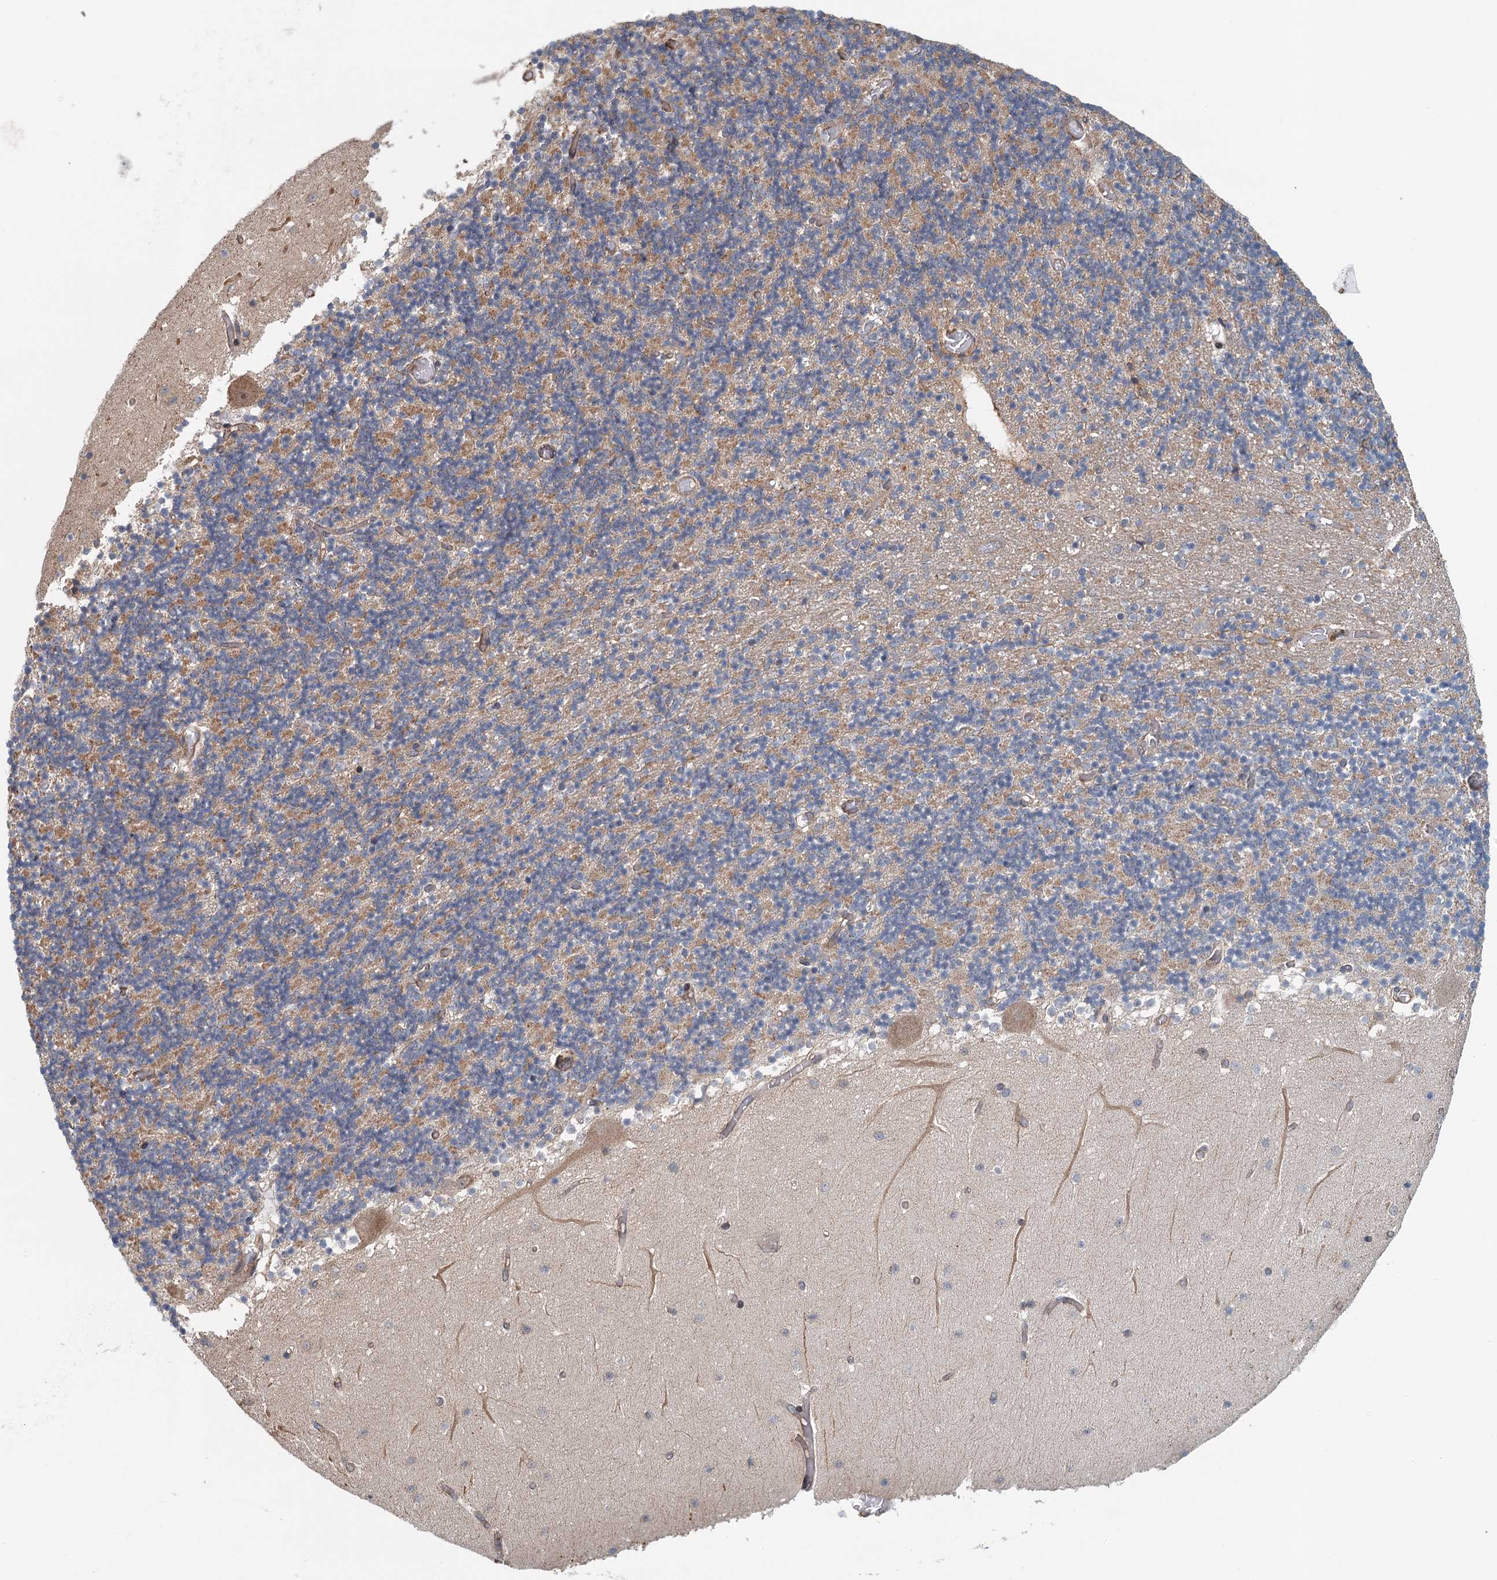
{"staining": {"intensity": "moderate", "quantity": "25%-75%", "location": "cytoplasmic/membranous"}, "tissue": "cerebellum", "cell_type": "Cells in granular layer", "image_type": "normal", "snomed": [{"axis": "morphology", "description": "Normal tissue, NOS"}, {"axis": "topography", "description": "Cerebellum"}], "caption": "Immunohistochemistry of benign cerebellum reveals medium levels of moderate cytoplasmic/membranous staining in about 25%-75% of cells in granular layer.", "gene": "ZNF527", "patient": {"sex": "female", "age": 28}}